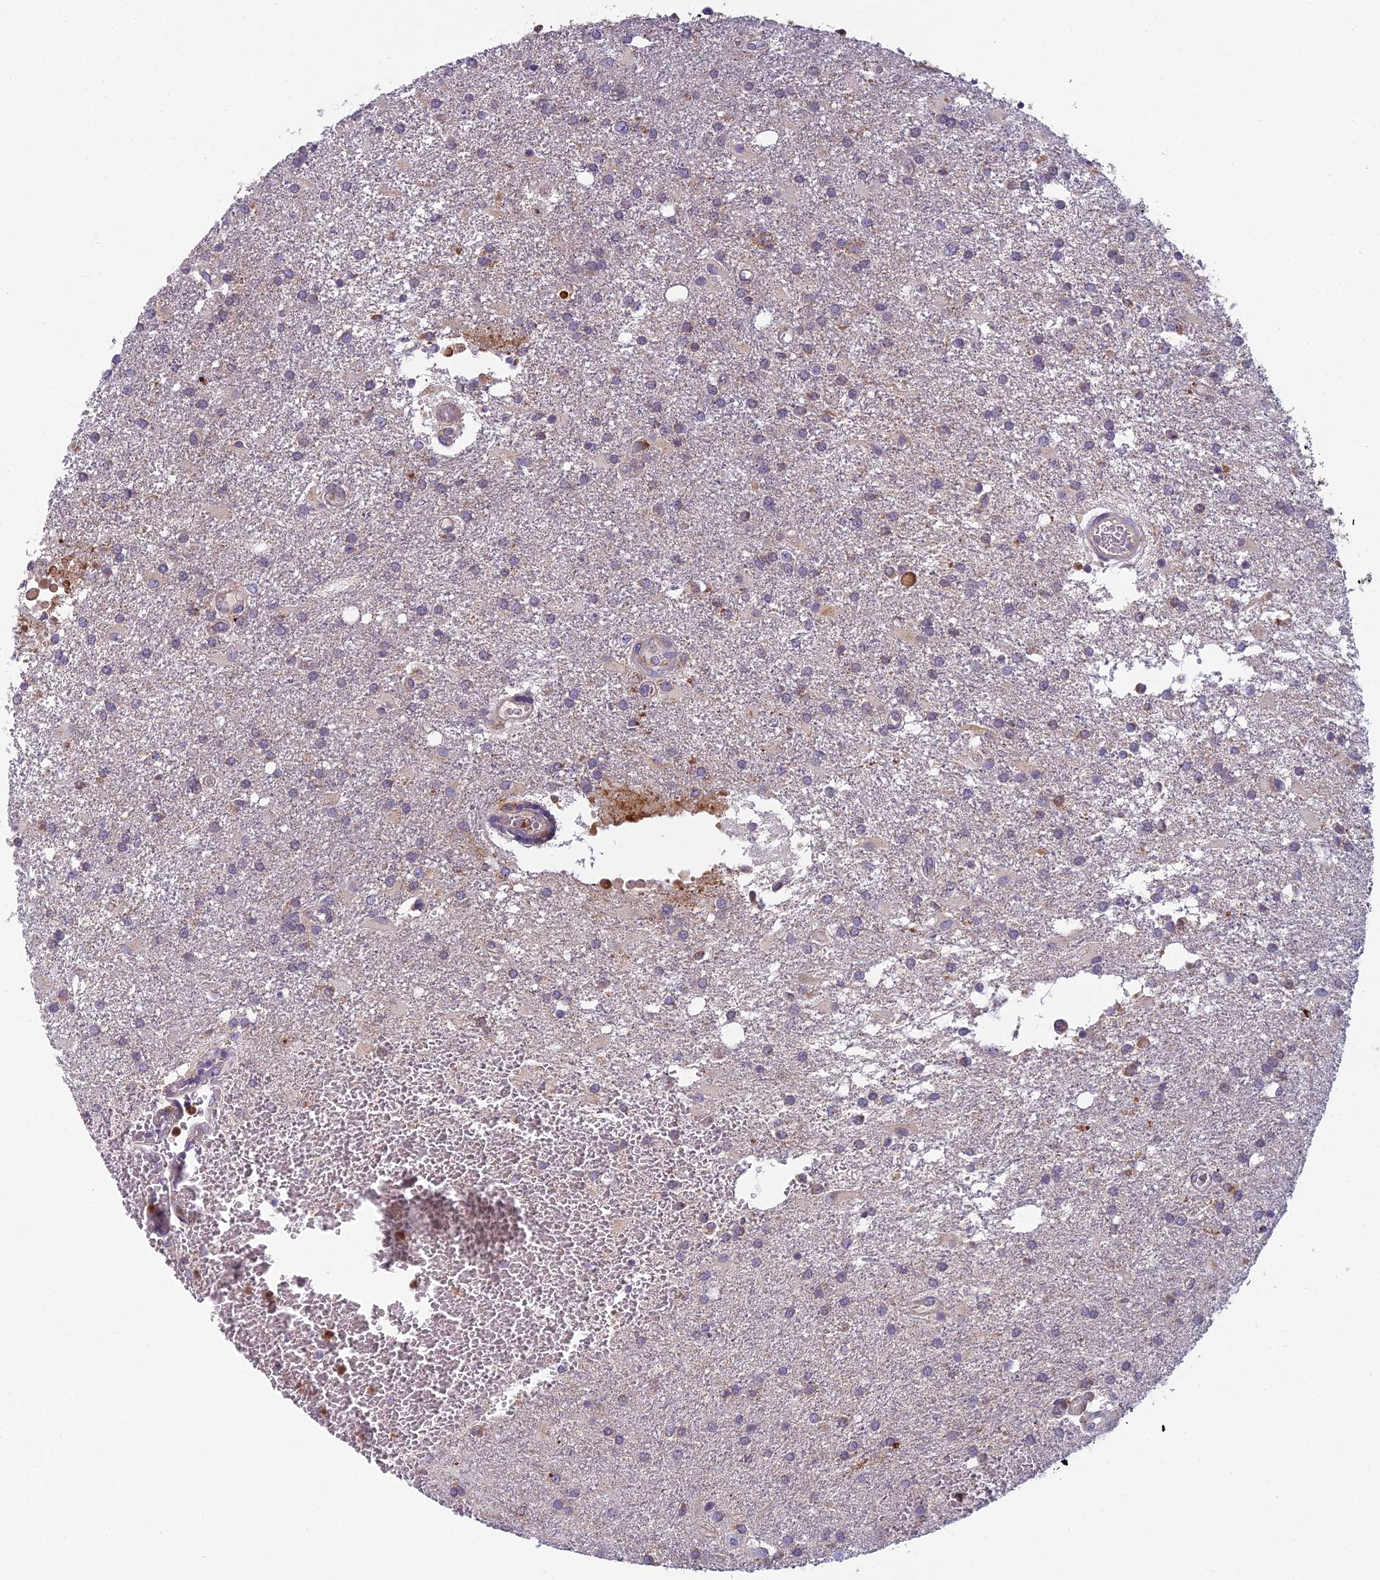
{"staining": {"intensity": "weak", "quantity": "25%-75%", "location": "cytoplasmic/membranous"}, "tissue": "glioma", "cell_type": "Tumor cells", "image_type": "cancer", "snomed": [{"axis": "morphology", "description": "Glioma, malignant, Low grade"}, {"axis": "topography", "description": "Brain"}], "caption": "Immunohistochemical staining of malignant glioma (low-grade) reveals weak cytoplasmic/membranous protein staining in approximately 25%-75% of tumor cells.", "gene": "ENSG00000188897", "patient": {"sex": "male", "age": 66}}